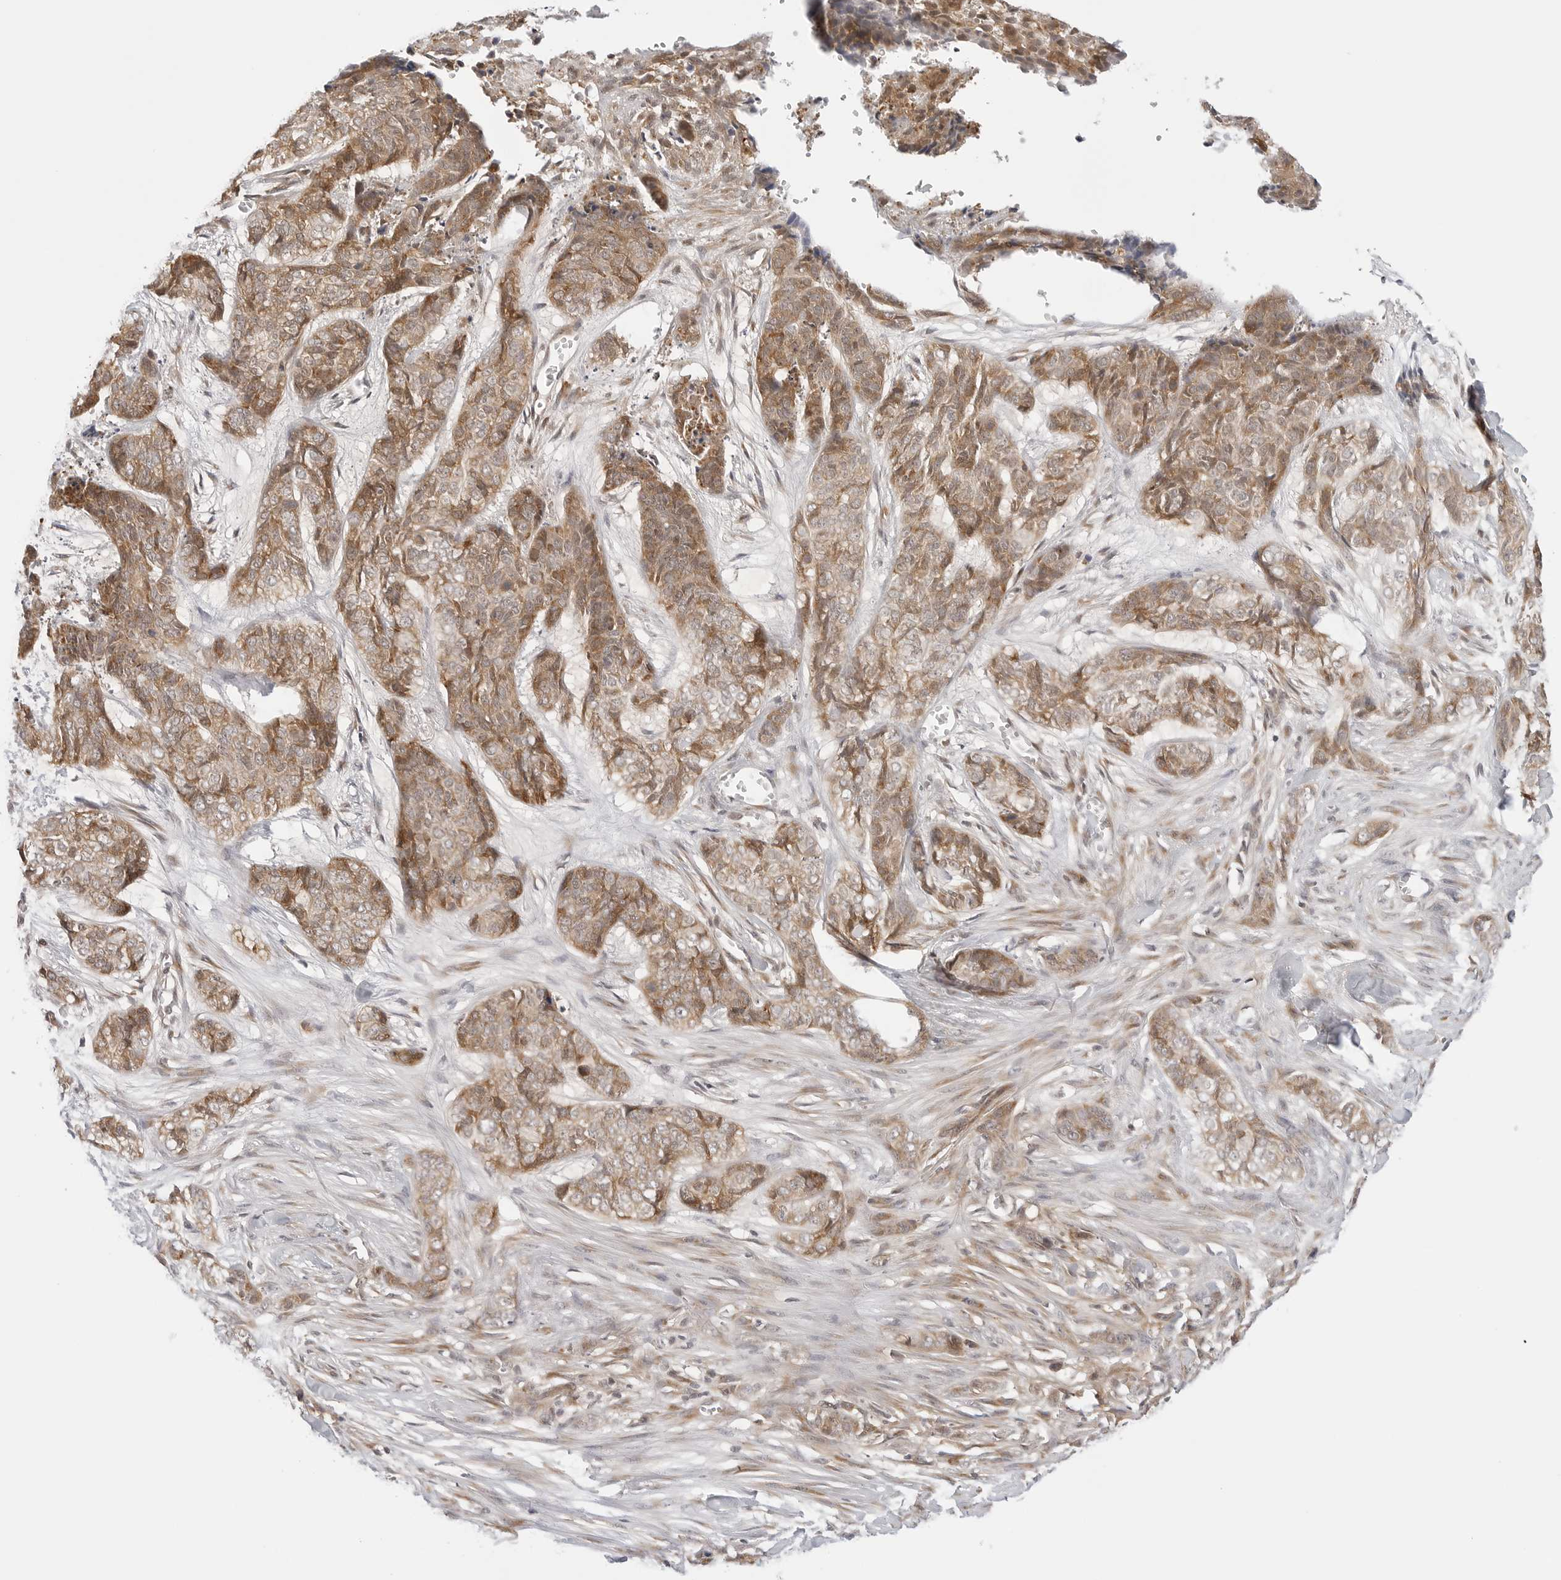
{"staining": {"intensity": "moderate", "quantity": ">75%", "location": "cytoplasmic/membranous"}, "tissue": "skin cancer", "cell_type": "Tumor cells", "image_type": "cancer", "snomed": [{"axis": "morphology", "description": "Basal cell carcinoma"}, {"axis": "topography", "description": "Skin"}], "caption": "Moderate cytoplasmic/membranous staining for a protein is identified in about >75% of tumor cells of skin cancer (basal cell carcinoma) using IHC.", "gene": "TCP1", "patient": {"sex": "female", "age": 64}}